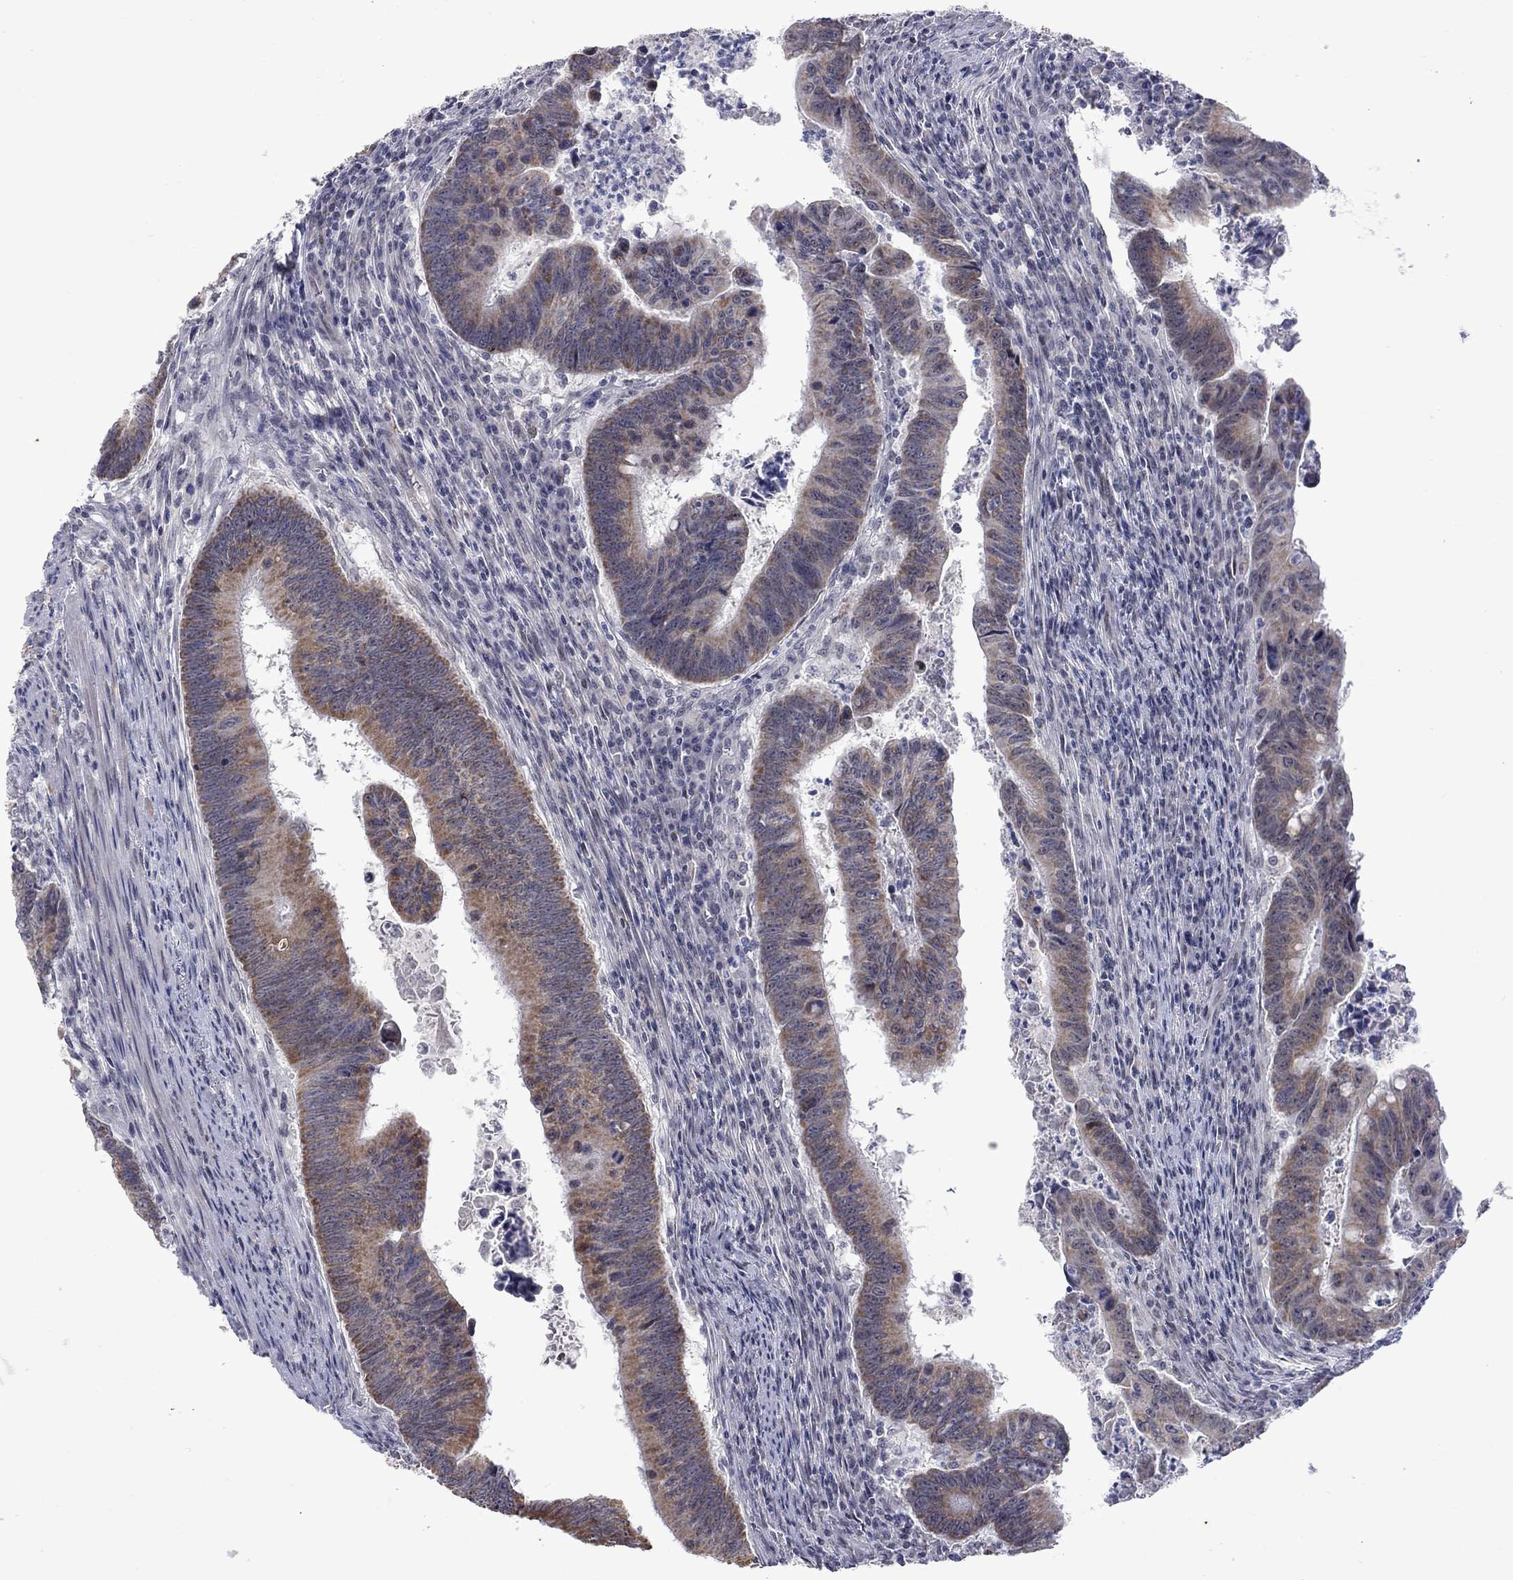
{"staining": {"intensity": "weak", "quantity": ">75%", "location": "cytoplasmic/membranous"}, "tissue": "colorectal cancer", "cell_type": "Tumor cells", "image_type": "cancer", "snomed": [{"axis": "morphology", "description": "Adenocarcinoma, NOS"}, {"axis": "topography", "description": "Colon"}], "caption": "Brown immunohistochemical staining in colorectal adenocarcinoma displays weak cytoplasmic/membranous positivity in approximately >75% of tumor cells. (Stains: DAB (3,3'-diaminobenzidine) in brown, nuclei in blue, Microscopy: brightfield microscopy at high magnification).", "gene": "KCNJ16", "patient": {"sex": "female", "age": 87}}